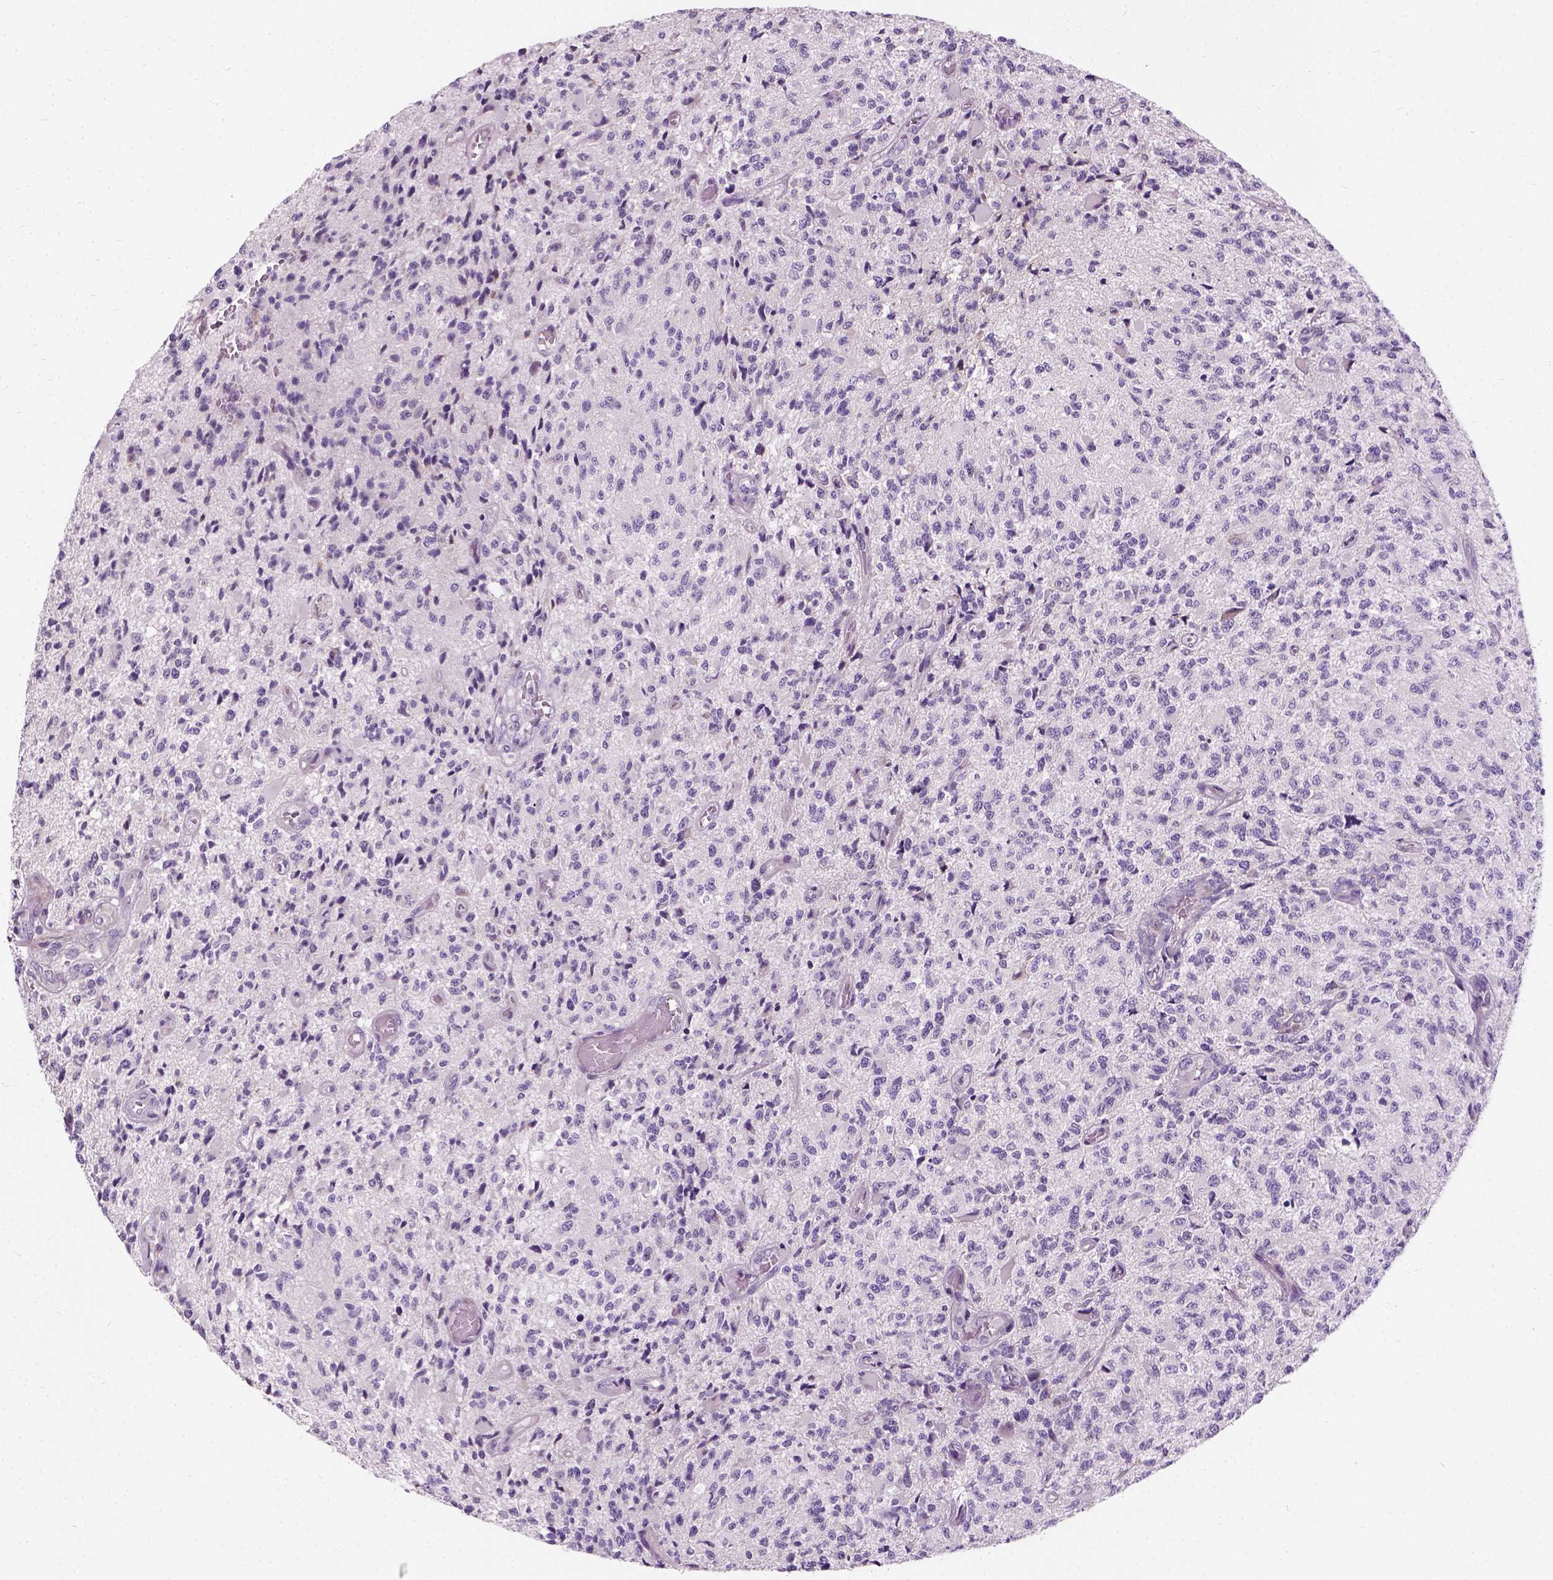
{"staining": {"intensity": "negative", "quantity": "none", "location": "none"}, "tissue": "glioma", "cell_type": "Tumor cells", "image_type": "cancer", "snomed": [{"axis": "morphology", "description": "Glioma, malignant, High grade"}, {"axis": "topography", "description": "Brain"}], "caption": "Tumor cells show no significant staining in glioma.", "gene": "TRIM72", "patient": {"sex": "female", "age": 63}}